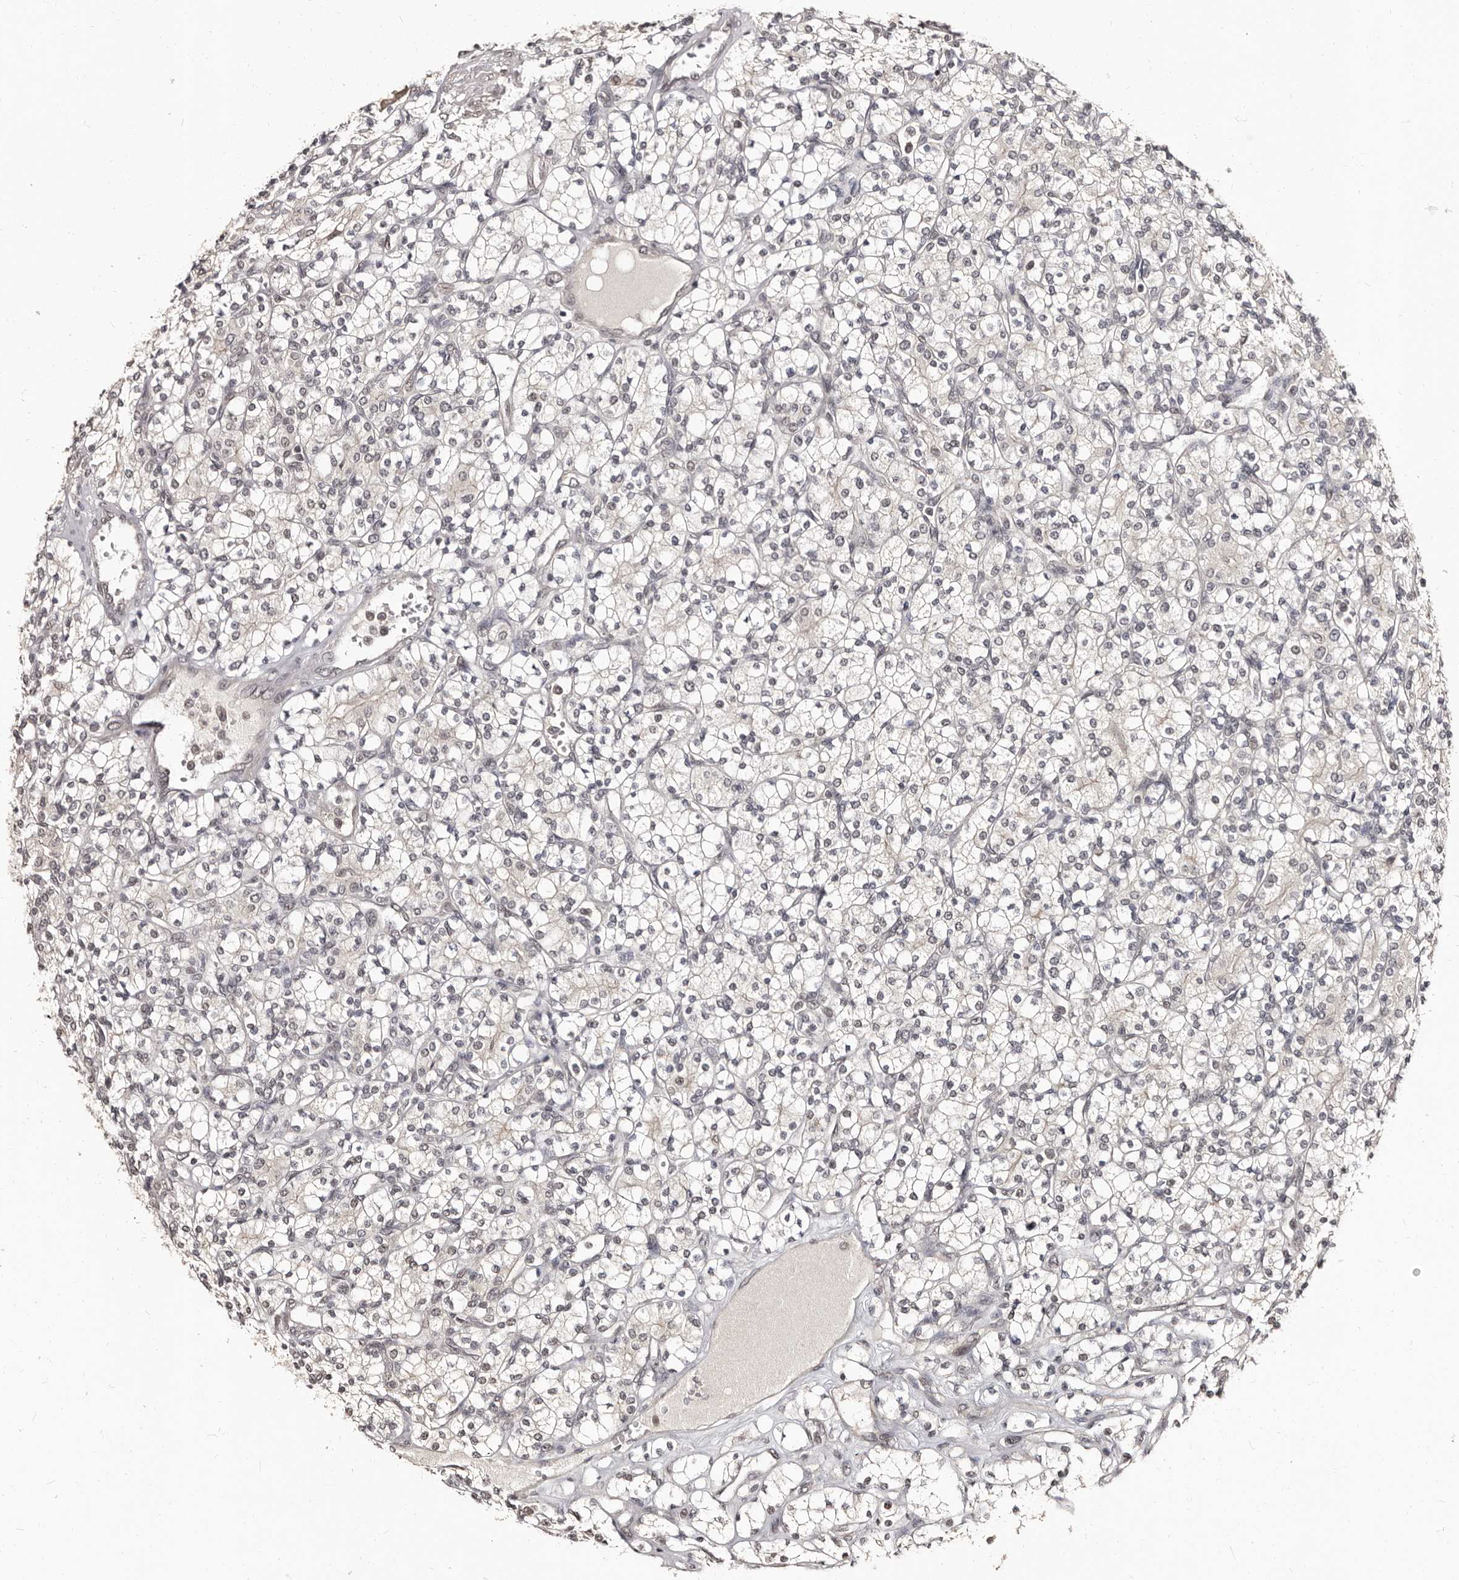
{"staining": {"intensity": "negative", "quantity": "none", "location": "none"}, "tissue": "renal cancer", "cell_type": "Tumor cells", "image_type": "cancer", "snomed": [{"axis": "morphology", "description": "Adenocarcinoma, NOS"}, {"axis": "topography", "description": "Kidney"}], "caption": "Immunohistochemistry (IHC) histopathology image of neoplastic tissue: human renal adenocarcinoma stained with DAB (3,3'-diaminobenzidine) demonstrates no significant protein staining in tumor cells.", "gene": "TBC1D22B", "patient": {"sex": "male", "age": 77}}